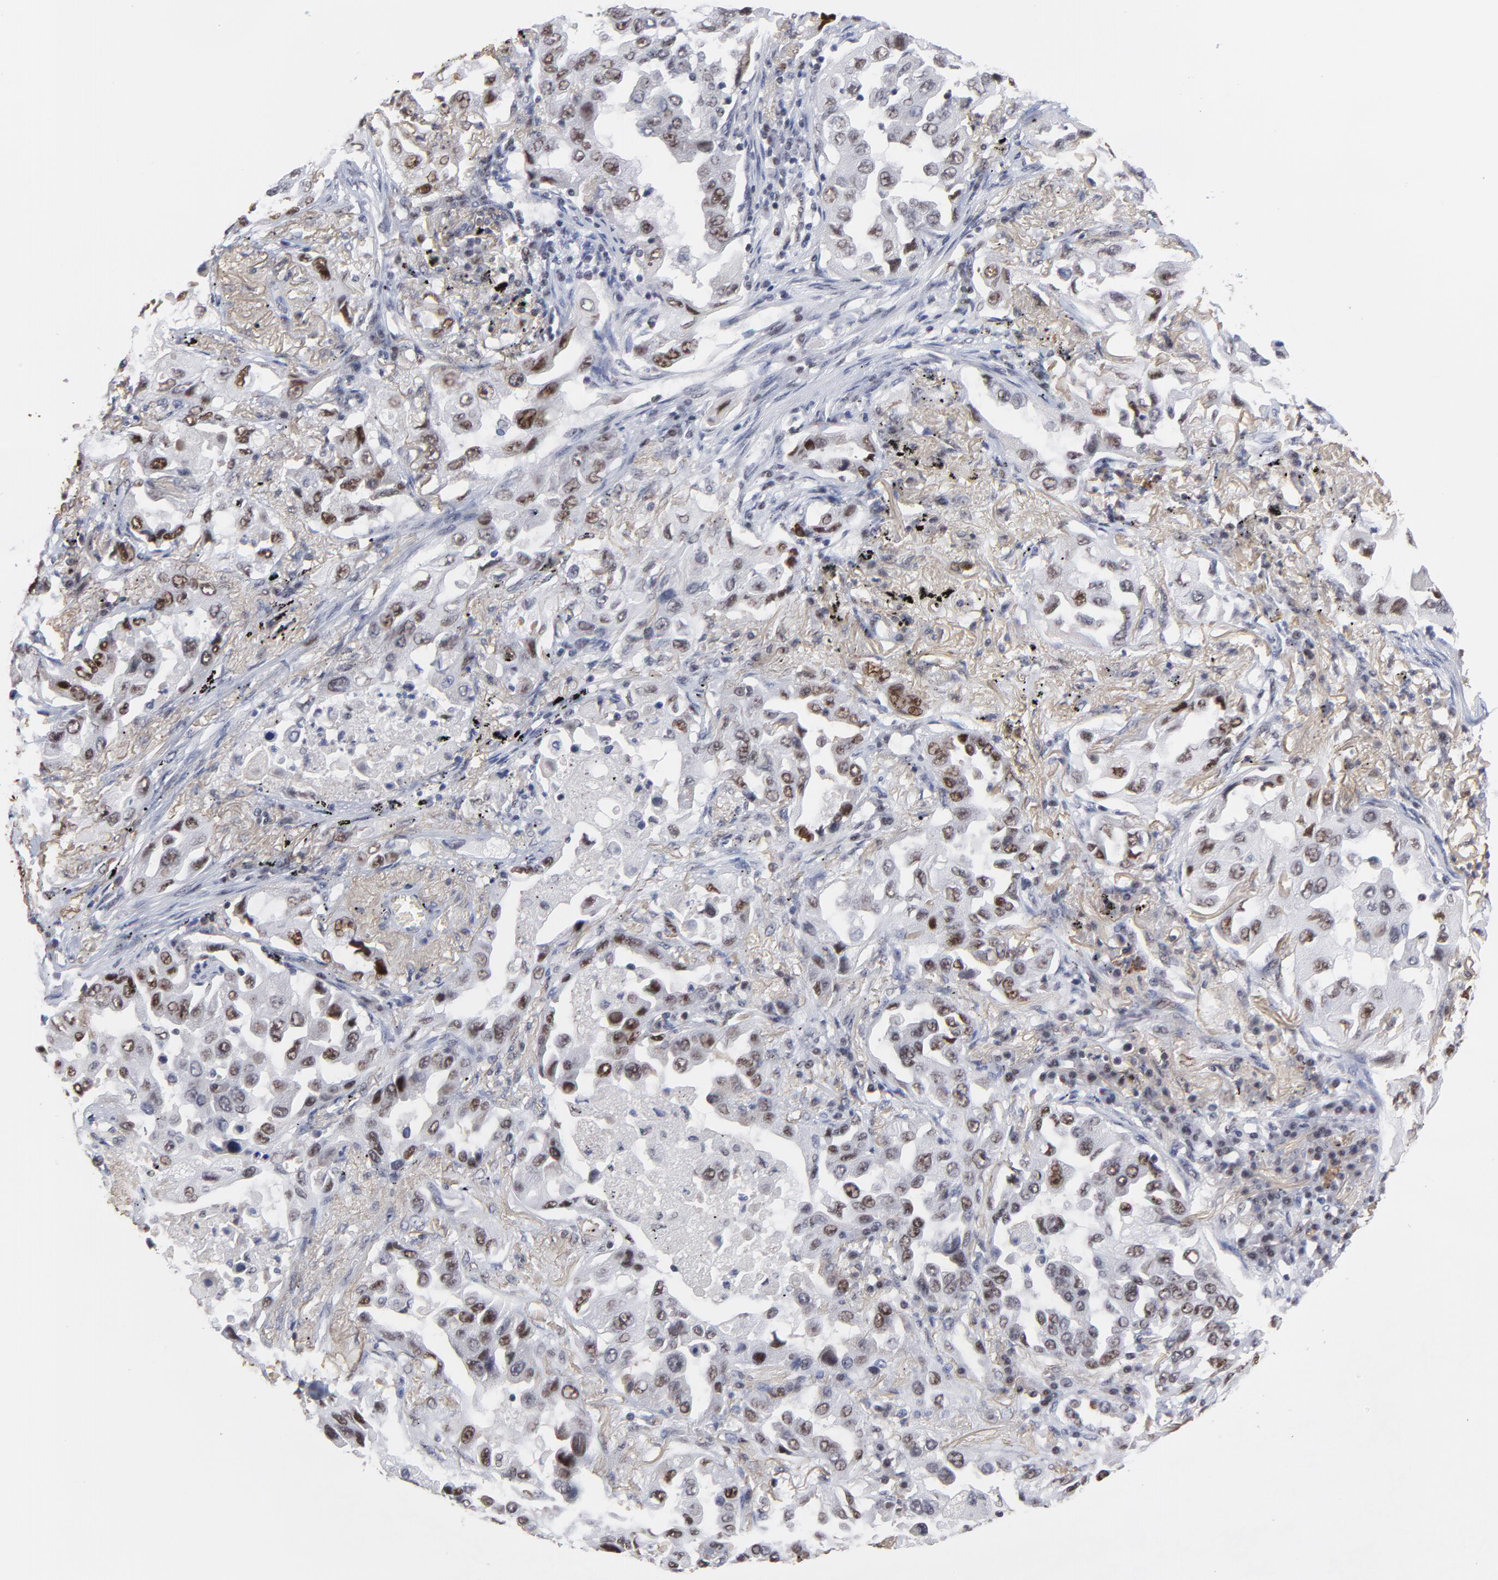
{"staining": {"intensity": "moderate", "quantity": "25%-75%", "location": "nuclear"}, "tissue": "lung cancer", "cell_type": "Tumor cells", "image_type": "cancer", "snomed": [{"axis": "morphology", "description": "Adenocarcinoma, NOS"}, {"axis": "topography", "description": "Lung"}], "caption": "Moderate nuclear staining for a protein is seen in about 25%-75% of tumor cells of lung cancer using IHC.", "gene": "OGFOD1", "patient": {"sex": "female", "age": 65}}